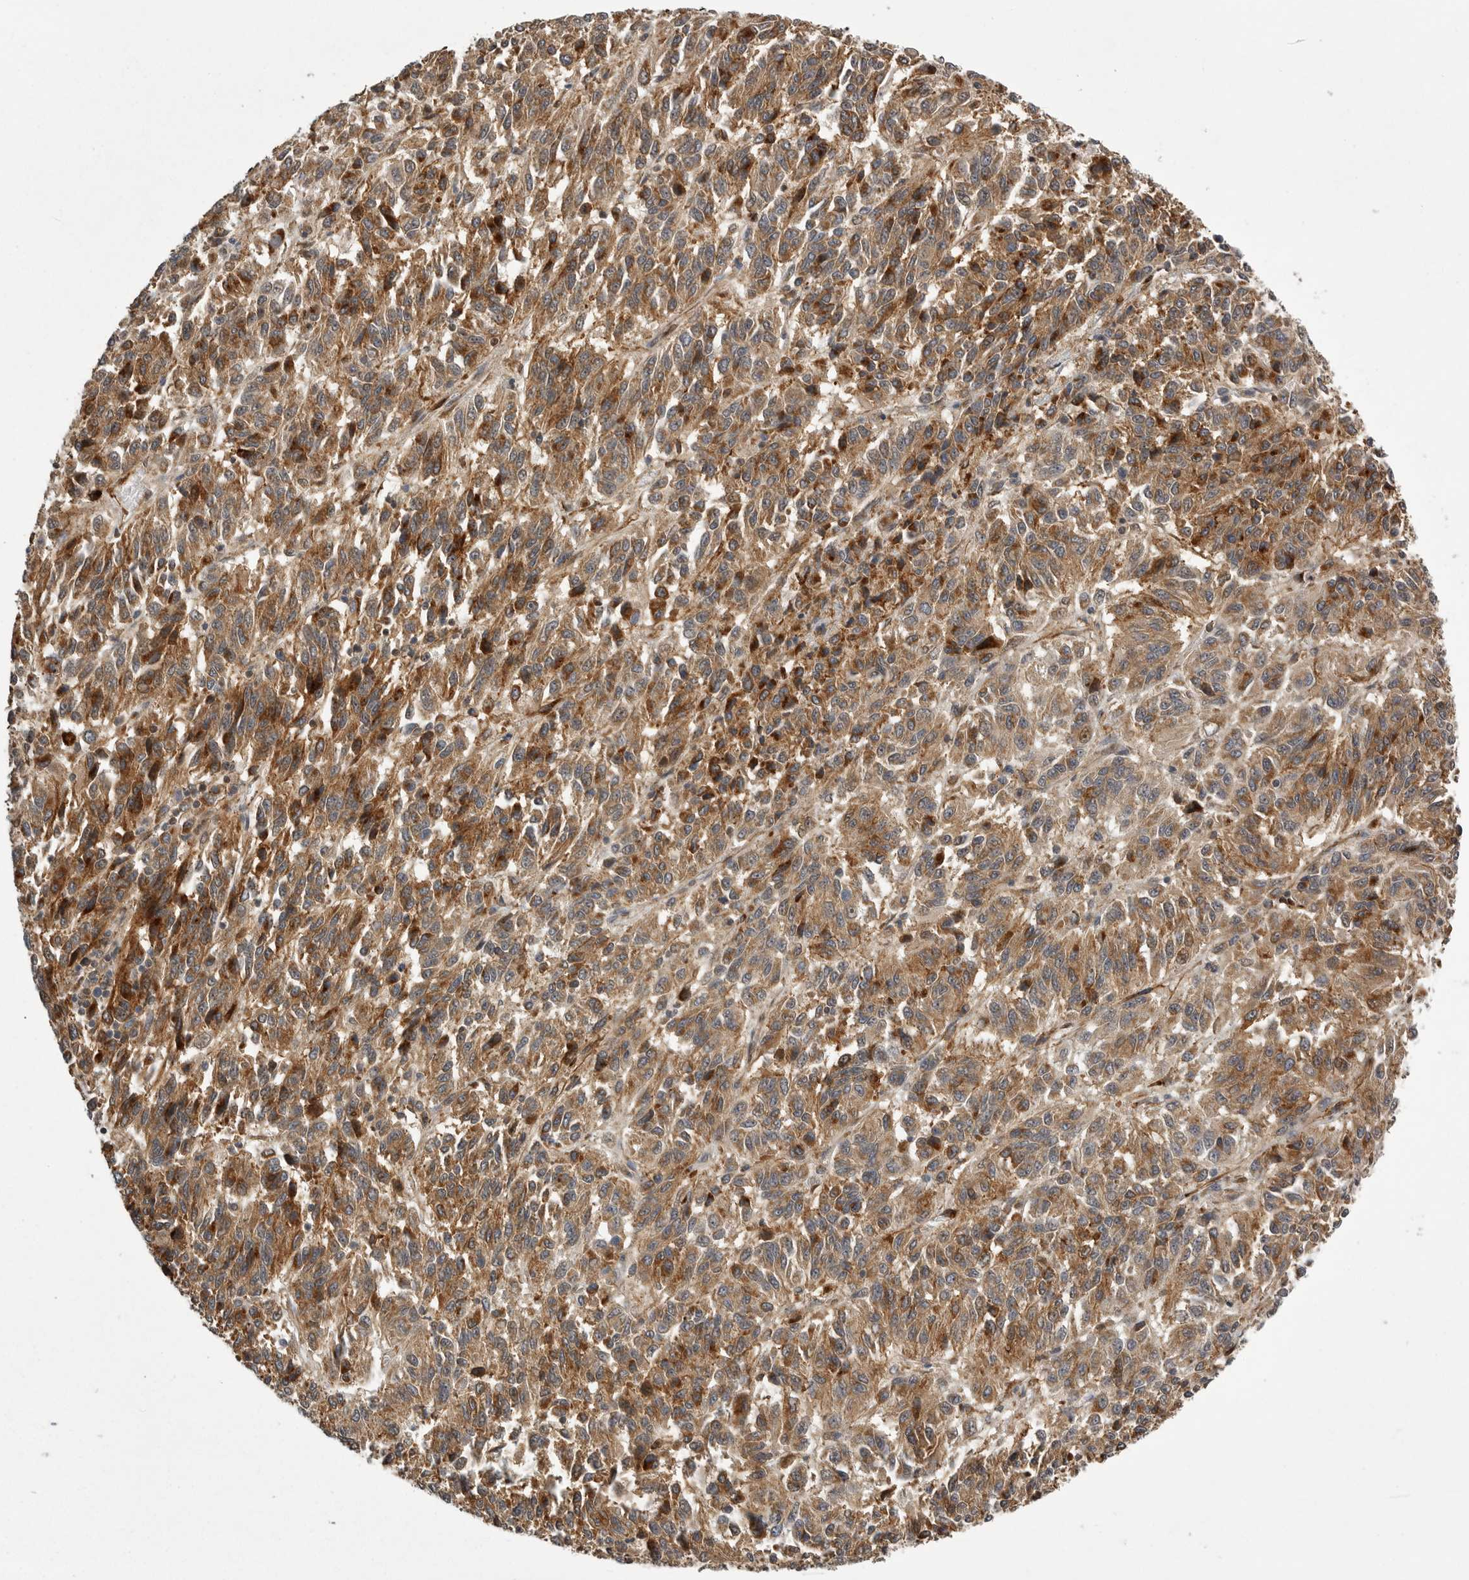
{"staining": {"intensity": "moderate", "quantity": ">75%", "location": "cytoplasmic/membranous"}, "tissue": "melanoma", "cell_type": "Tumor cells", "image_type": "cancer", "snomed": [{"axis": "morphology", "description": "Malignant melanoma, Metastatic site"}, {"axis": "topography", "description": "Lung"}], "caption": "Melanoma tissue shows moderate cytoplasmic/membranous positivity in about >75% of tumor cells, visualized by immunohistochemistry. (Stains: DAB (3,3'-diaminobenzidine) in brown, nuclei in blue, Microscopy: brightfield microscopy at high magnification).", "gene": "NECTIN1", "patient": {"sex": "male", "age": 64}}